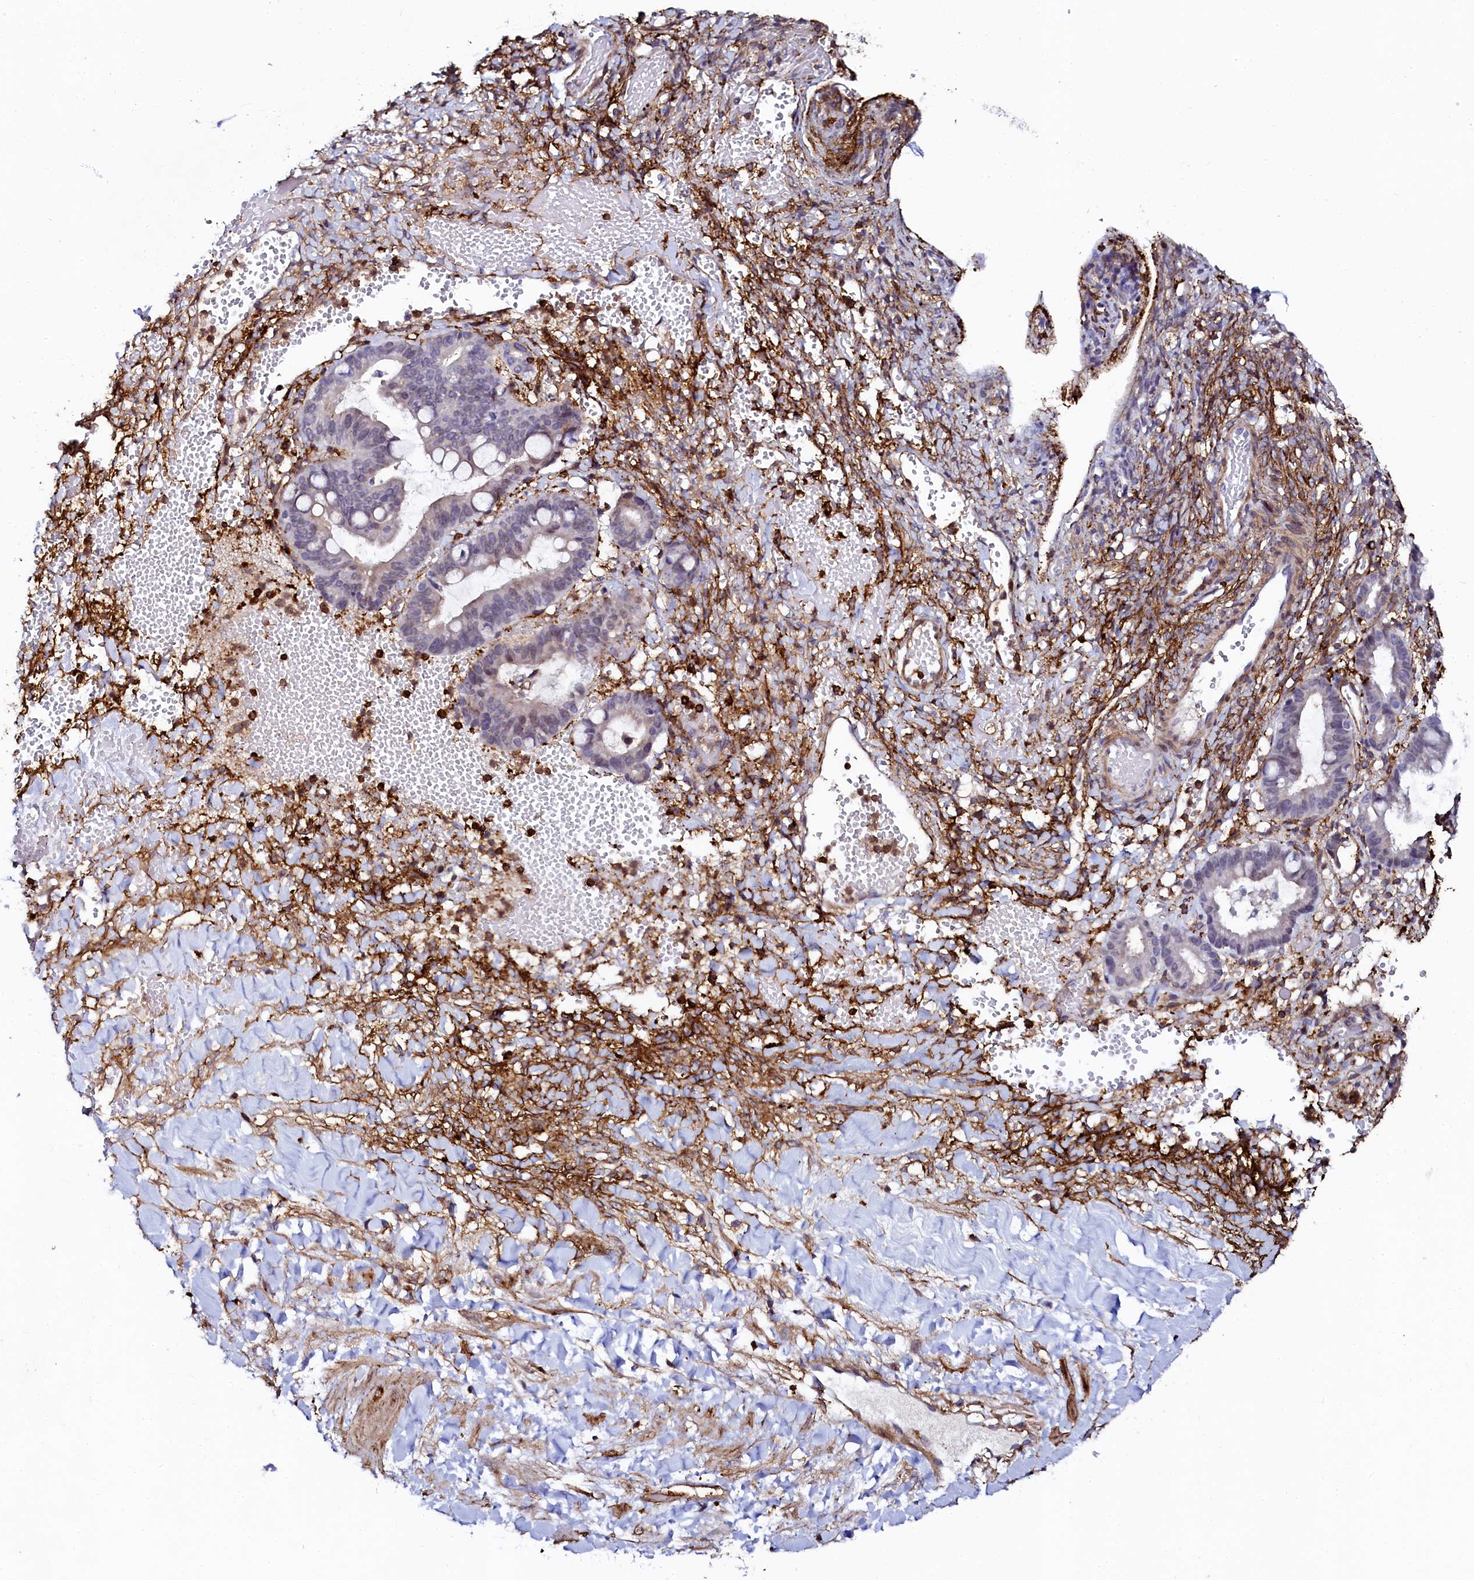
{"staining": {"intensity": "weak", "quantity": "<25%", "location": "nuclear"}, "tissue": "ovarian cancer", "cell_type": "Tumor cells", "image_type": "cancer", "snomed": [{"axis": "morphology", "description": "Cystadenocarcinoma, mucinous, NOS"}, {"axis": "topography", "description": "Ovary"}], "caption": "A high-resolution image shows immunohistochemistry staining of ovarian cancer, which reveals no significant expression in tumor cells.", "gene": "AAAS", "patient": {"sex": "female", "age": 73}}